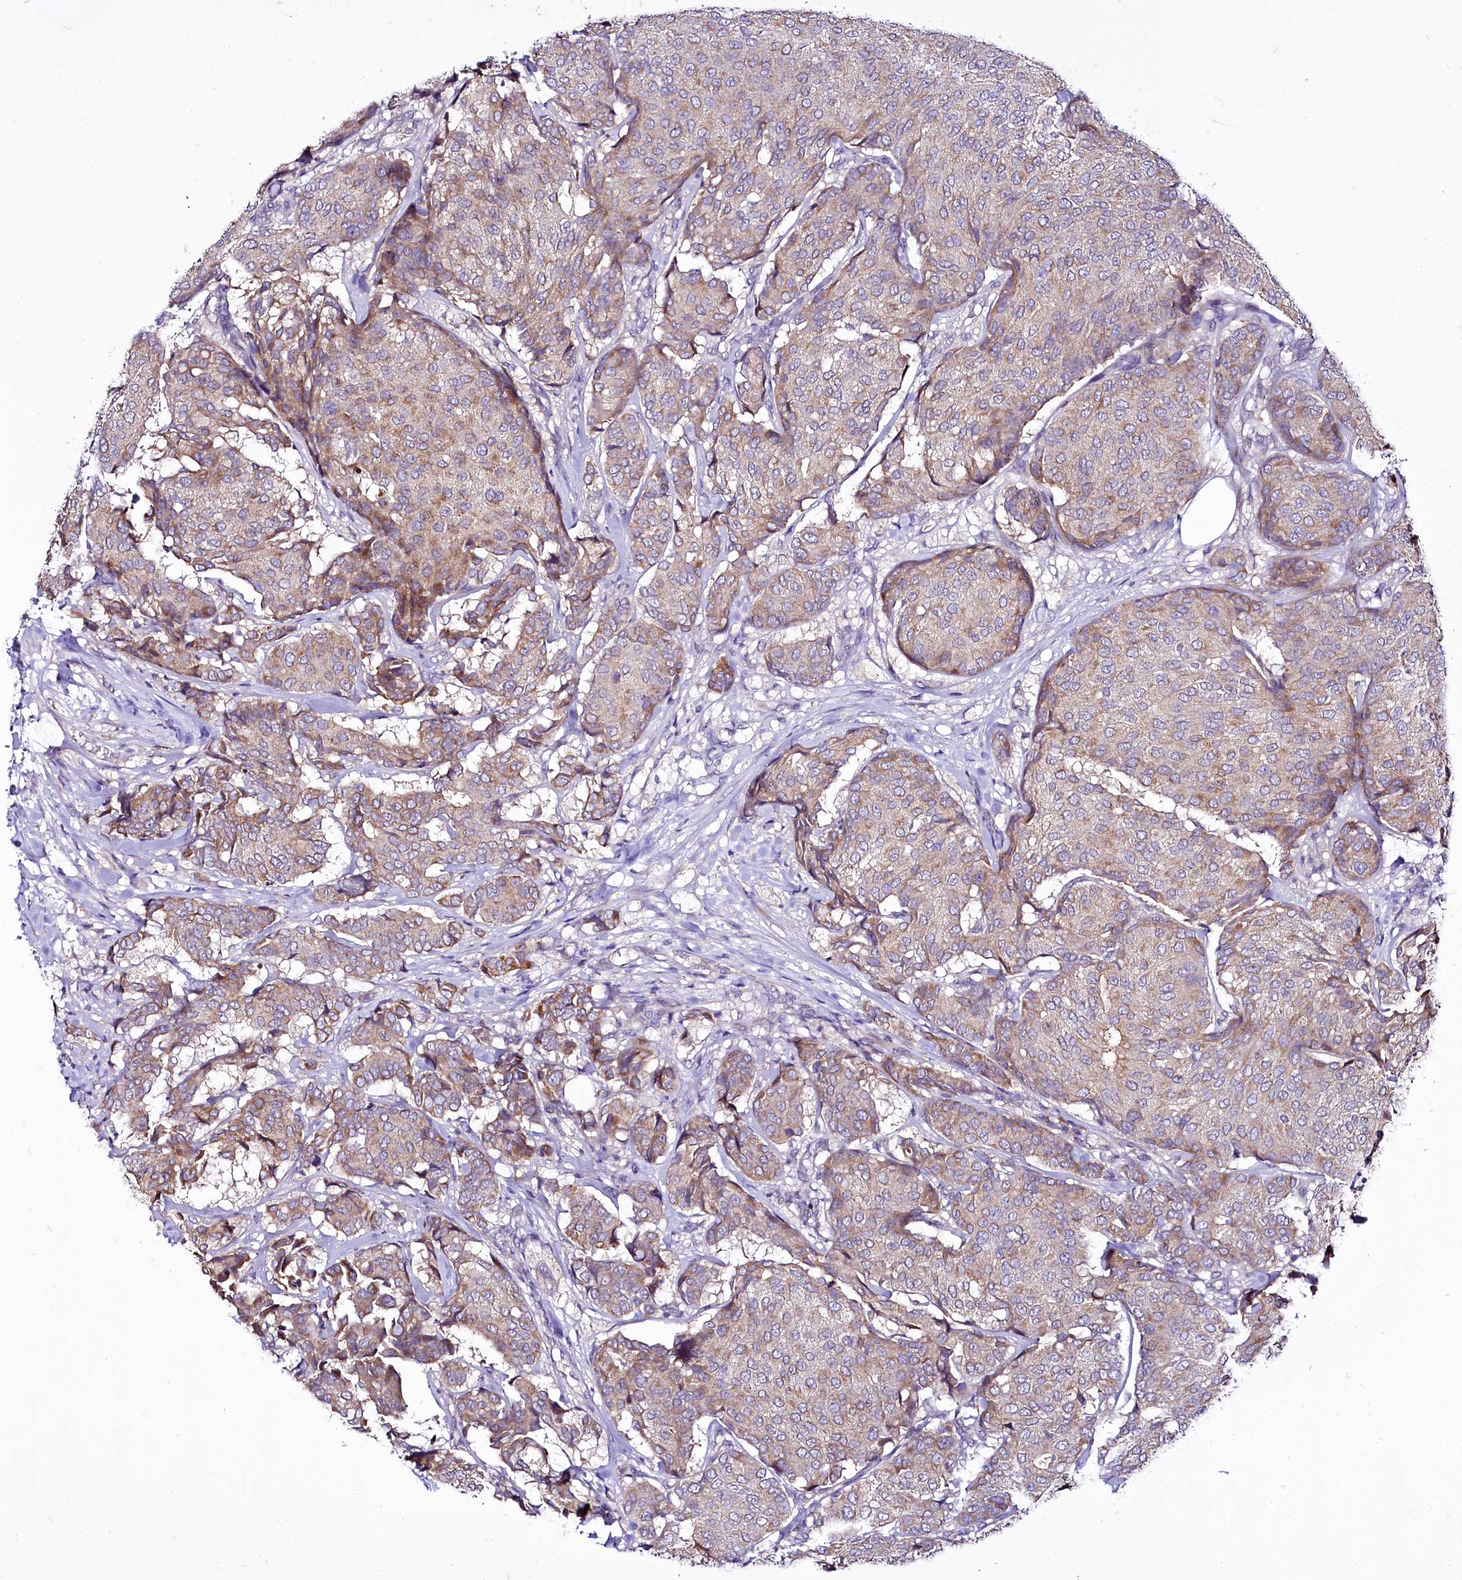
{"staining": {"intensity": "weak", "quantity": "25%-75%", "location": "cytoplasmic/membranous"}, "tissue": "breast cancer", "cell_type": "Tumor cells", "image_type": "cancer", "snomed": [{"axis": "morphology", "description": "Duct carcinoma"}, {"axis": "topography", "description": "Breast"}], "caption": "Breast cancer (invasive ductal carcinoma) stained with a brown dye reveals weak cytoplasmic/membranous positive positivity in about 25%-75% of tumor cells.", "gene": "ZC3H12C", "patient": {"sex": "female", "age": 75}}